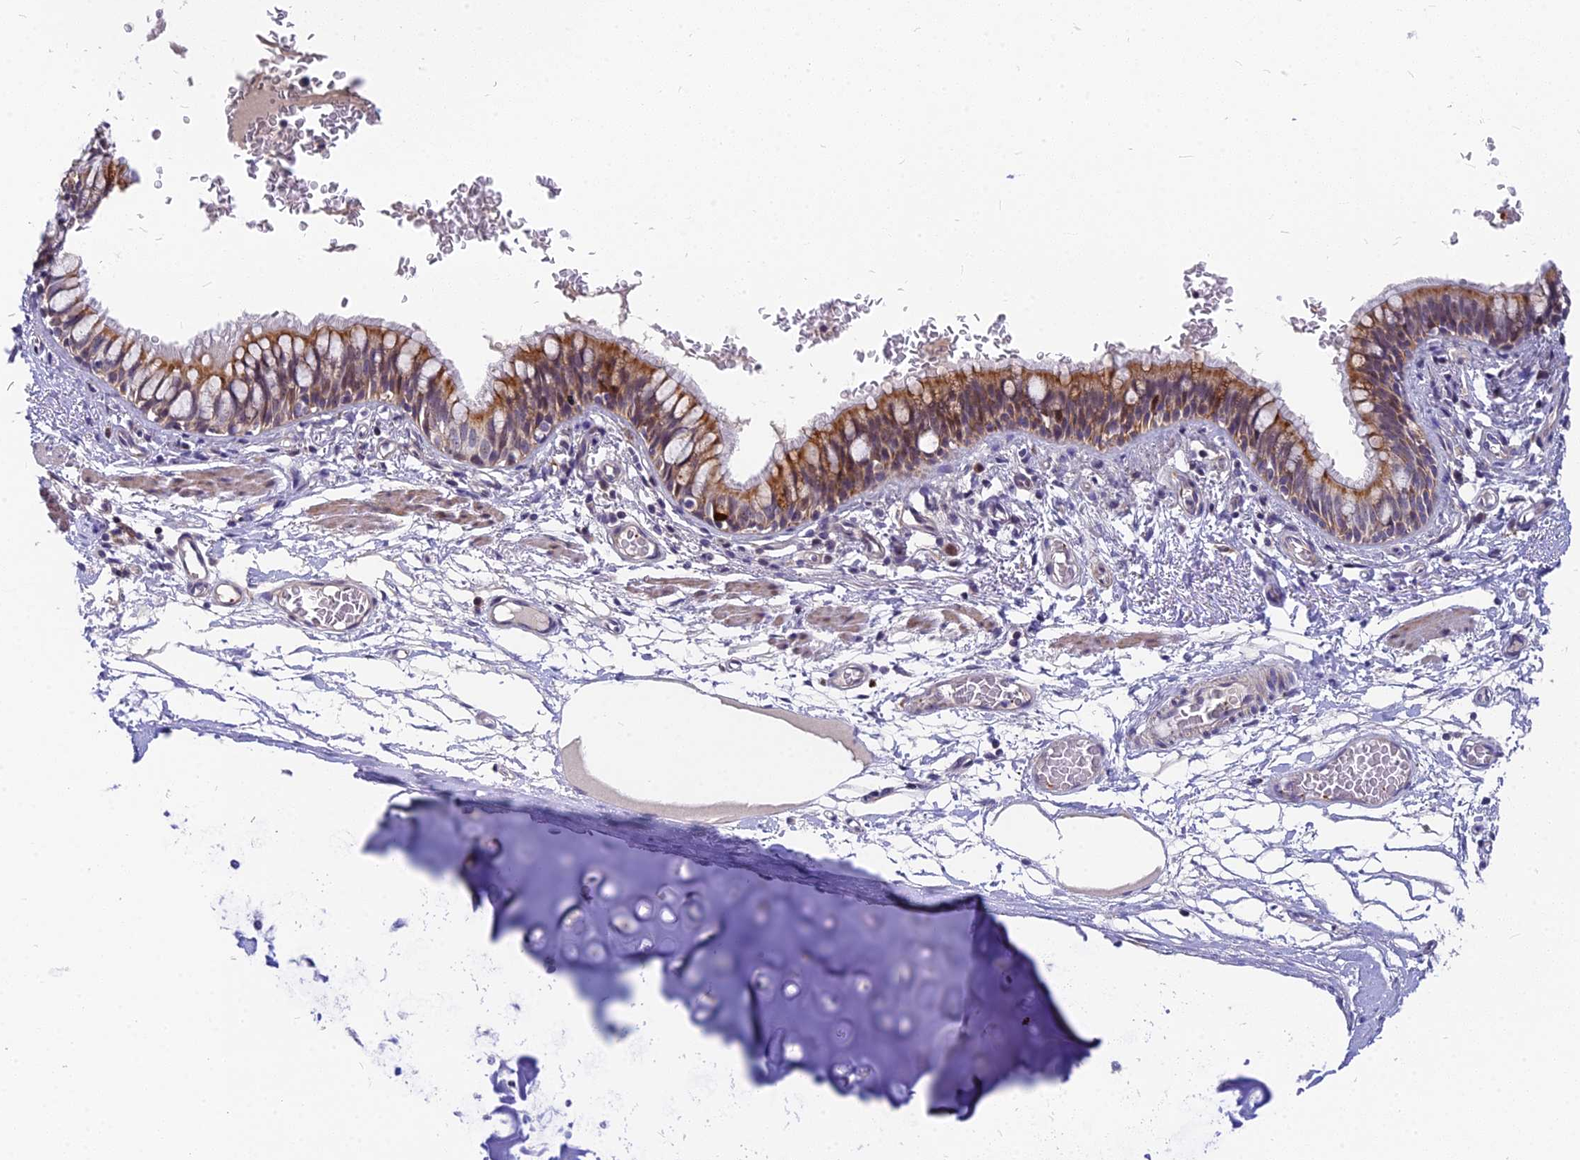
{"staining": {"intensity": "moderate", "quantity": "25%-75%", "location": "cytoplasmic/membranous,nuclear"}, "tissue": "bronchus", "cell_type": "Respiratory epithelial cells", "image_type": "normal", "snomed": [{"axis": "morphology", "description": "Normal tissue, NOS"}, {"axis": "topography", "description": "Cartilage tissue"}, {"axis": "topography", "description": "Bronchus"}], "caption": "Human bronchus stained with a brown dye exhibits moderate cytoplasmic/membranous,nuclear positive positivity in about 25%-75% of respiratory epithelial cells.", "gene": "CMC1", "patient": {"sex": "female", "age": 36}}